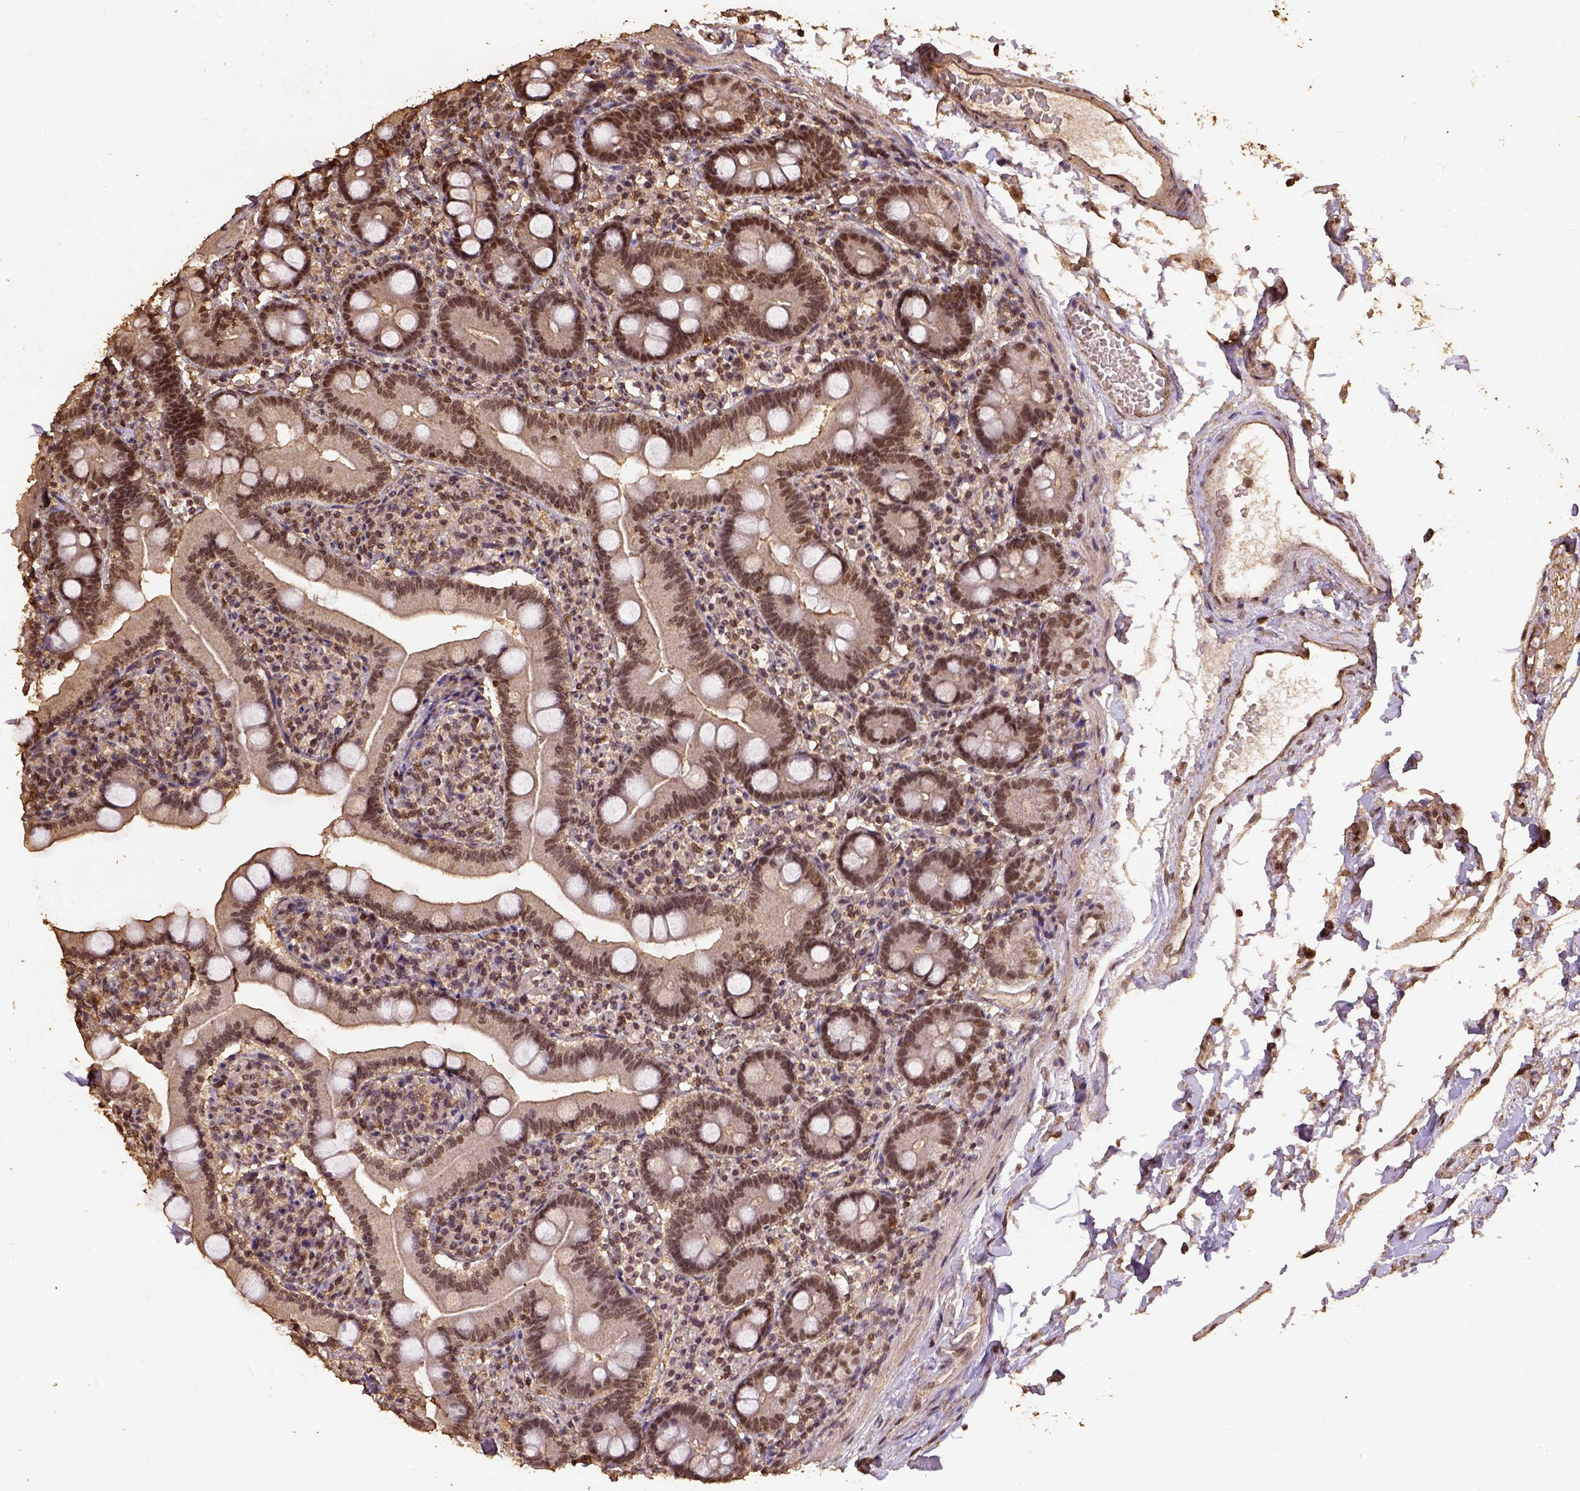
{"staining": {"intensity": "moderate", "quantity": ">75%", "location": "nuclear"}, "tissue": "duodenum", "cell_type": "Glandular cells", "image_type": "normal", "snomed": [{"axis": "morphology", "description": "Normal tissue, NOS"}, {"axis": "topography", "description": "Duodenum"}], "caption": "Immunohistochemical staining of benign duodenum exhibits >75% levels of moderate nuclear protein expression in about >75% of glandular cells. The staining was performed using DAB (3,3'-diaminobenzidine), with brown indicating positive protein expression. Nuclei are stained blue with hematoxylin.", "gene": "NACC1", "patient": {"sex": "female", "age": 67}}